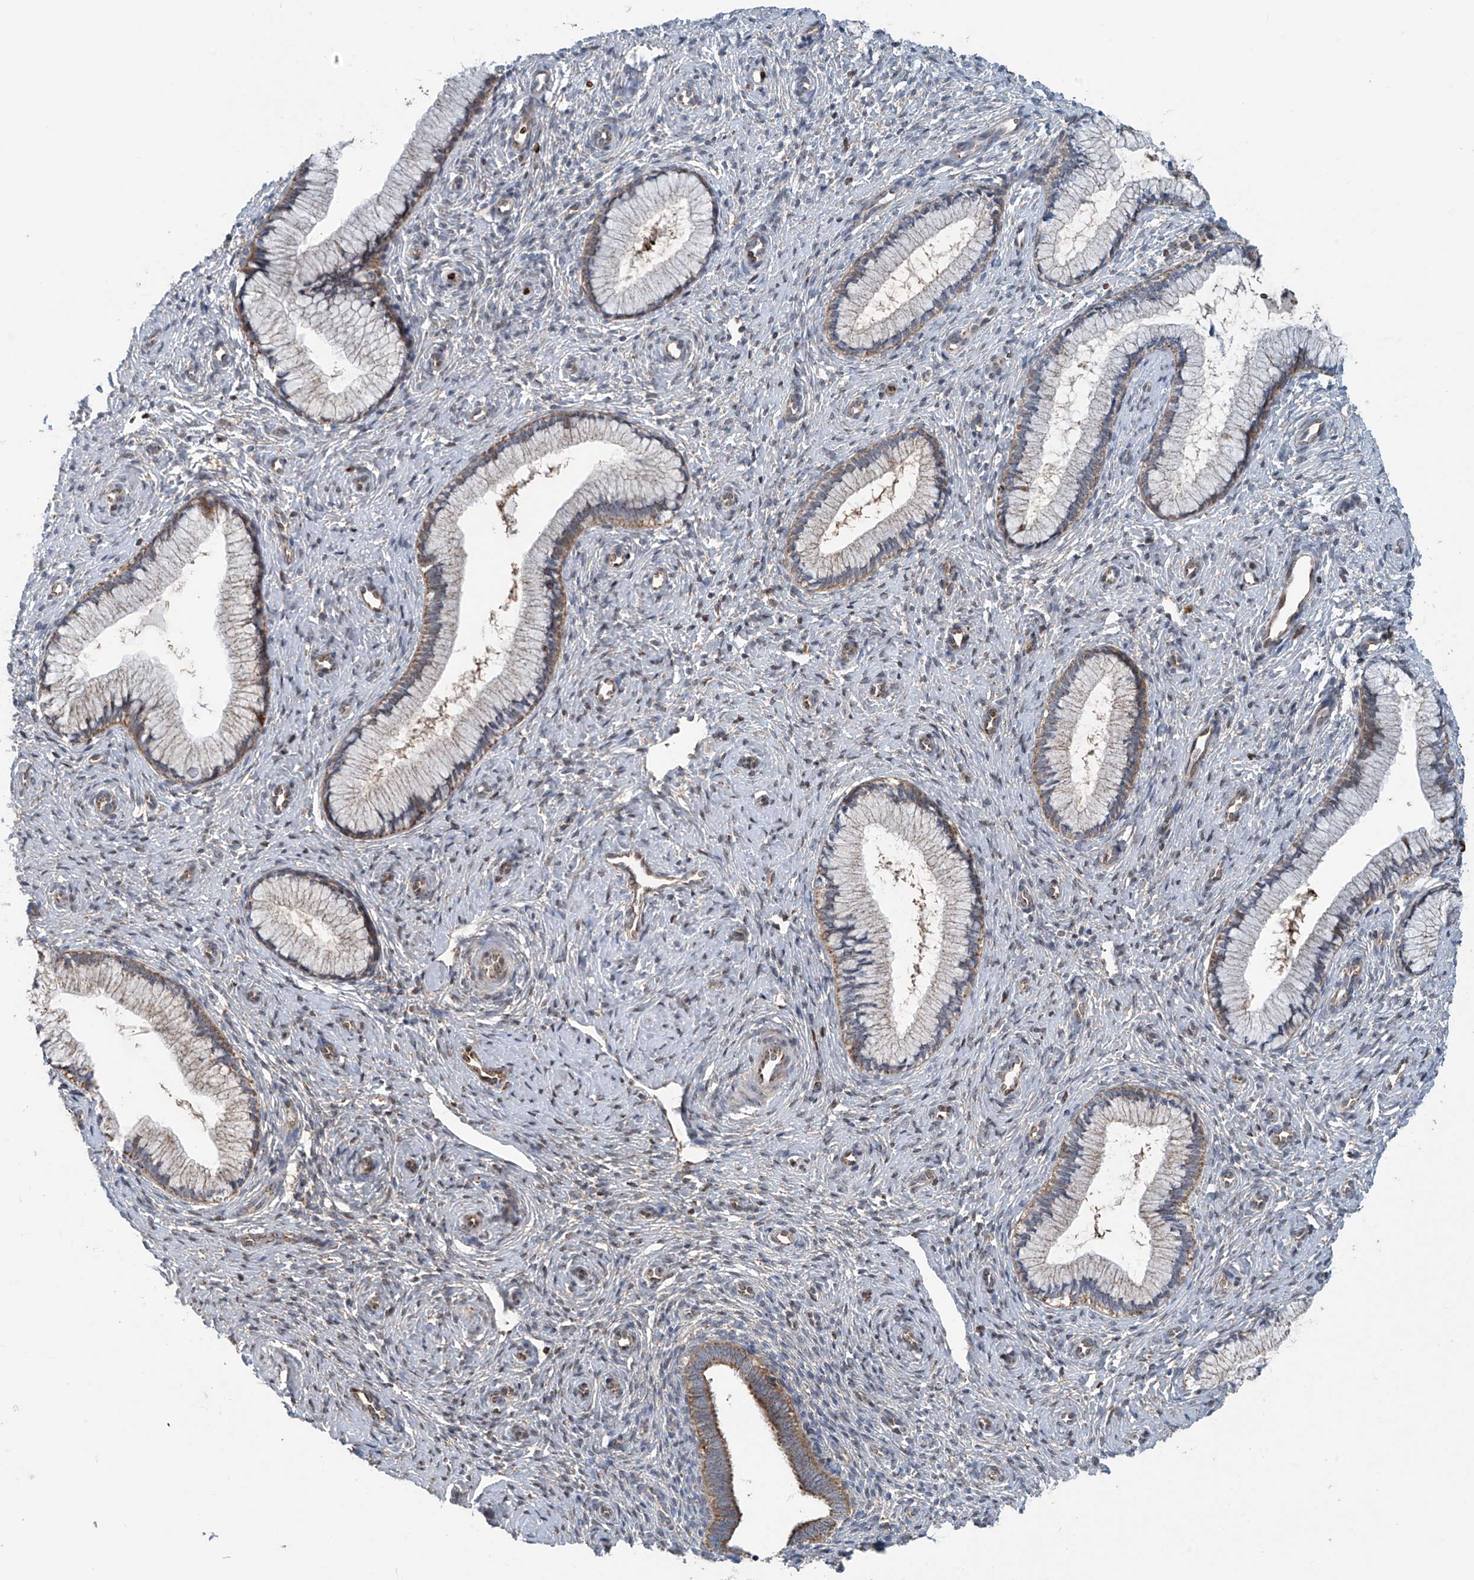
{"staining": {"intensity": "moderate", "quantity": ">75%", "location": "cytoplasmic/membranous"}, "tissue": "cervix", "cell_type": "Glandular cells", "image_type": "normal", "snomed": [{"axis": "morphology", "description": "Normal tissue, NOS"}, {"axis": "topography", "description": "Cervix"}], "caption": "Immunohistochemical staining of normal cervix displays medium levels of moderate cytoplasmic/membranous staining in about >75% of glandular cells. The staining was performed using DAB (3,3'-diaminobenzidine), with brown indicating positive protein expression. Nuclei are stained blue with hematoxylin.", "gene": "COMMD1", "patient": {"sex": "female", "age": 27}}